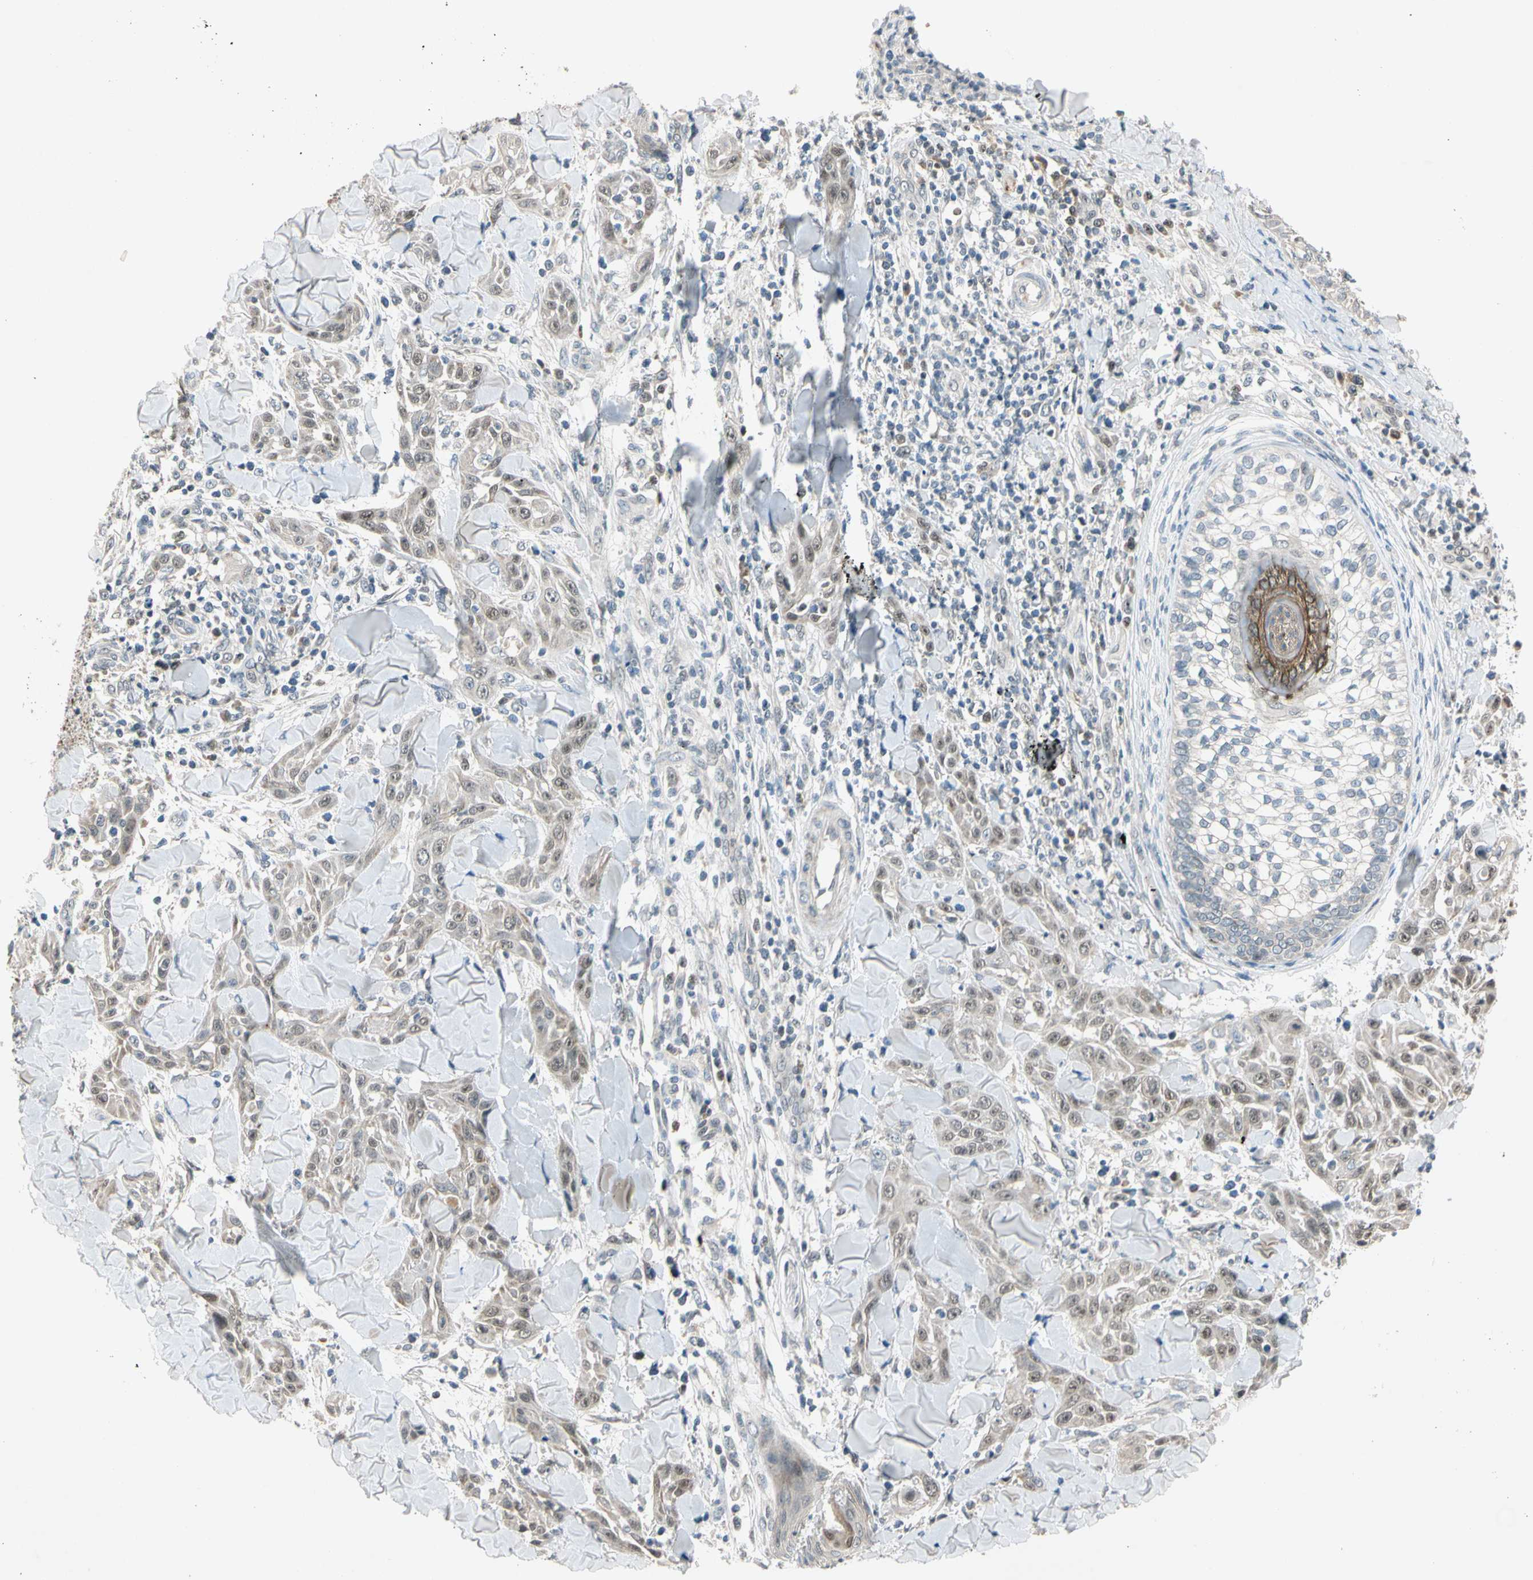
{"staining": {"intensity": "weak", "quantity": ">75%", "location": "cytoplasmic/membranous"}, "tissue": "skin cancer", "cell_type": "Tumor cells", "image_type": "cancer", "snomed": [{"axis": "morphology", "description": "Squamous cell carcinoma, NOS"}, {"axis": "topography", "description": "Skin"}], "caption": "Immunohistochemistry staining of skin cancer, which demonstrates low levels of weak cytoplasmic/membranous expression in approximately >75% of tumor cells indicating weak cytoplasmic/membranous protein staining. The staining was performed using DAB (3,3'-diaminobenzidine) (brown) for protein detection and nuclei were counterstained in hematoxylin (blue).", "gene": "RIOX2", "patient": {"sex": "male", "age": 24}}